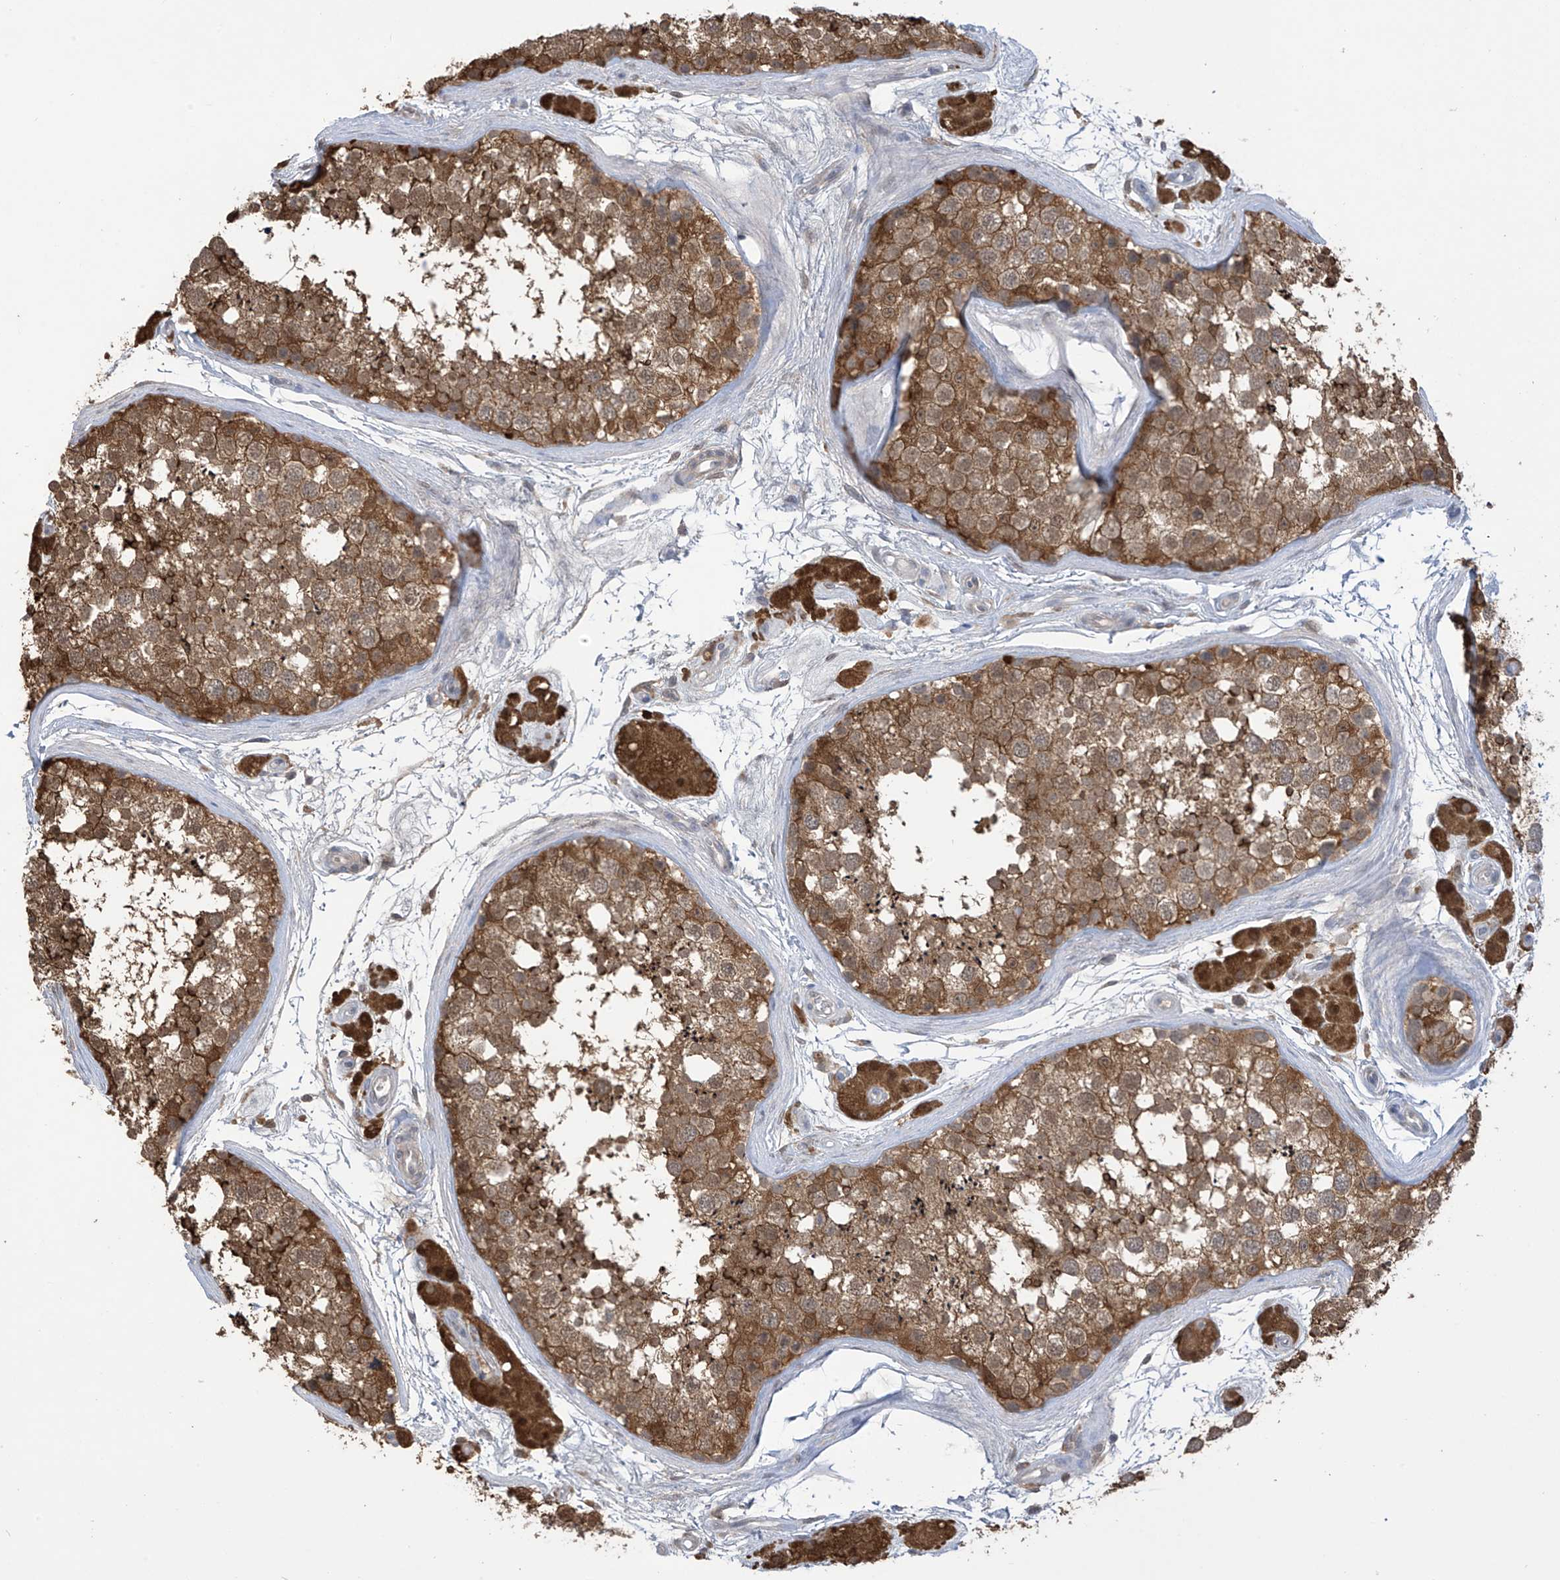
{"staining": {"intensity": "strong", "quantity": ">75%", "location": "cytoplasmic/membranous"}, "tissue": "testis", "cell_type": "Cells in seminiferous ducts", "image_type": "normal", "snomed": [{"axis": "morphology", "description": "Normal tissue, NOS"}, {"axis": "topography", "description": "Testis"}], "caption": "This histopathology image exhibits IHC staining of unremarkable testis, with high strong cytoplasmic/membranous positivity in approximately >75% of cells in seminiferous ducts.", "gene": "IDH1", "patient": {"sex": "male", "age": 56}}